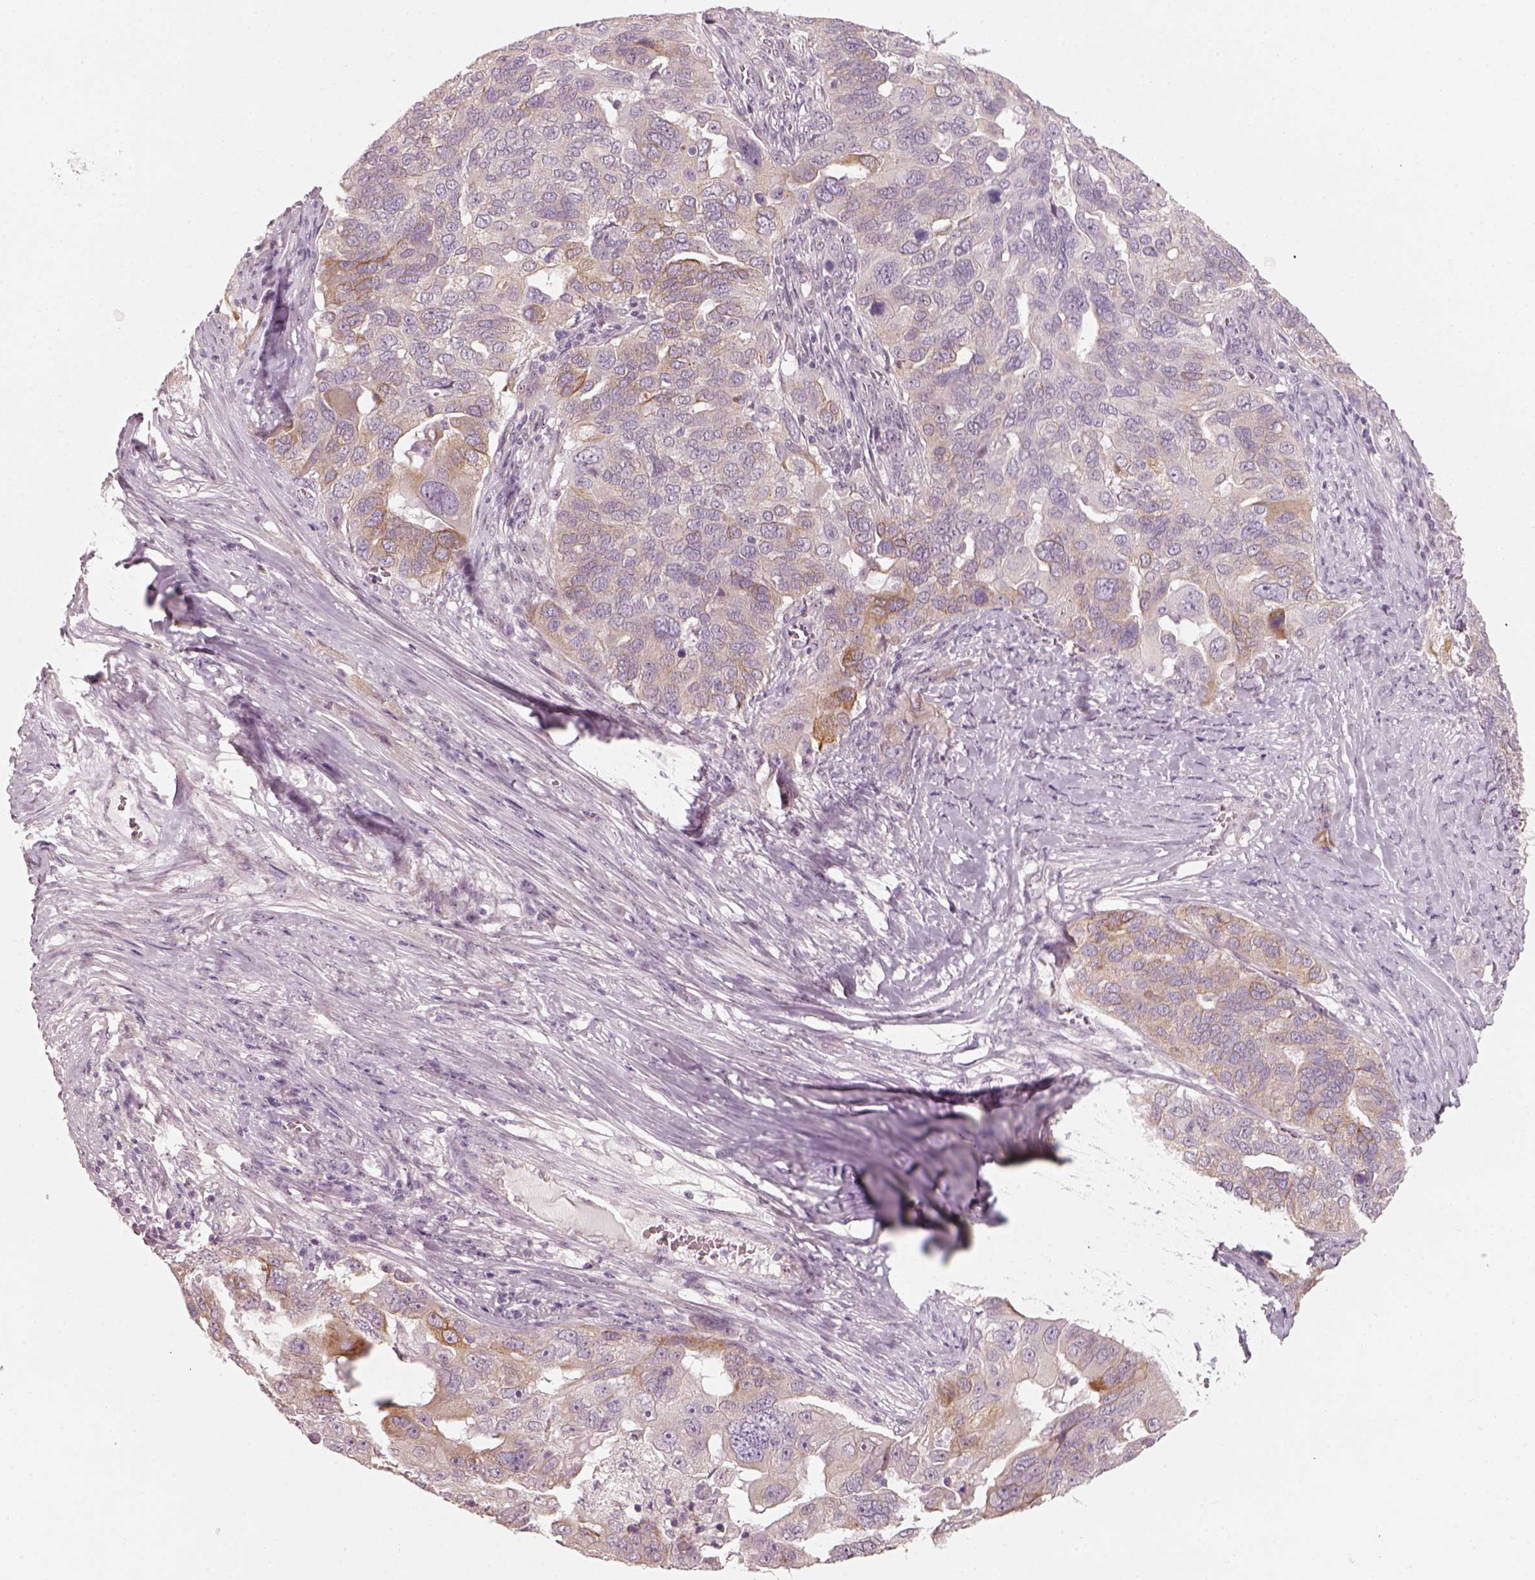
{"staining": {"intensity": "weak", "quantity": ">75%", "location": "cytoplasmic/membranous"}, "tissue": "ovarian cancer", "cell_type": "Tumor cells", "image_type": "cancer", "snomed": [{"axis": "morphology", "description": "Carcinoma, endometroid"}, {"axis": "topography", "description": "Soft tissue"}, {"axis": "topography", "description": "Ovary"}], "caption": "An immunohistochemistry image of neoplastic tissue is shown. Protein staining in brown shows weak cytoplasmic/membranous positivity in ovarian cancer within tumor cells. Using DAB (3,3'-diaminobenzidine) (brown) and hematoxylin (blue) stains, captured at high magnification using brightfield microscopy.", "gene": "CDS1", "patient": {"sex": "female", "age": 52}}